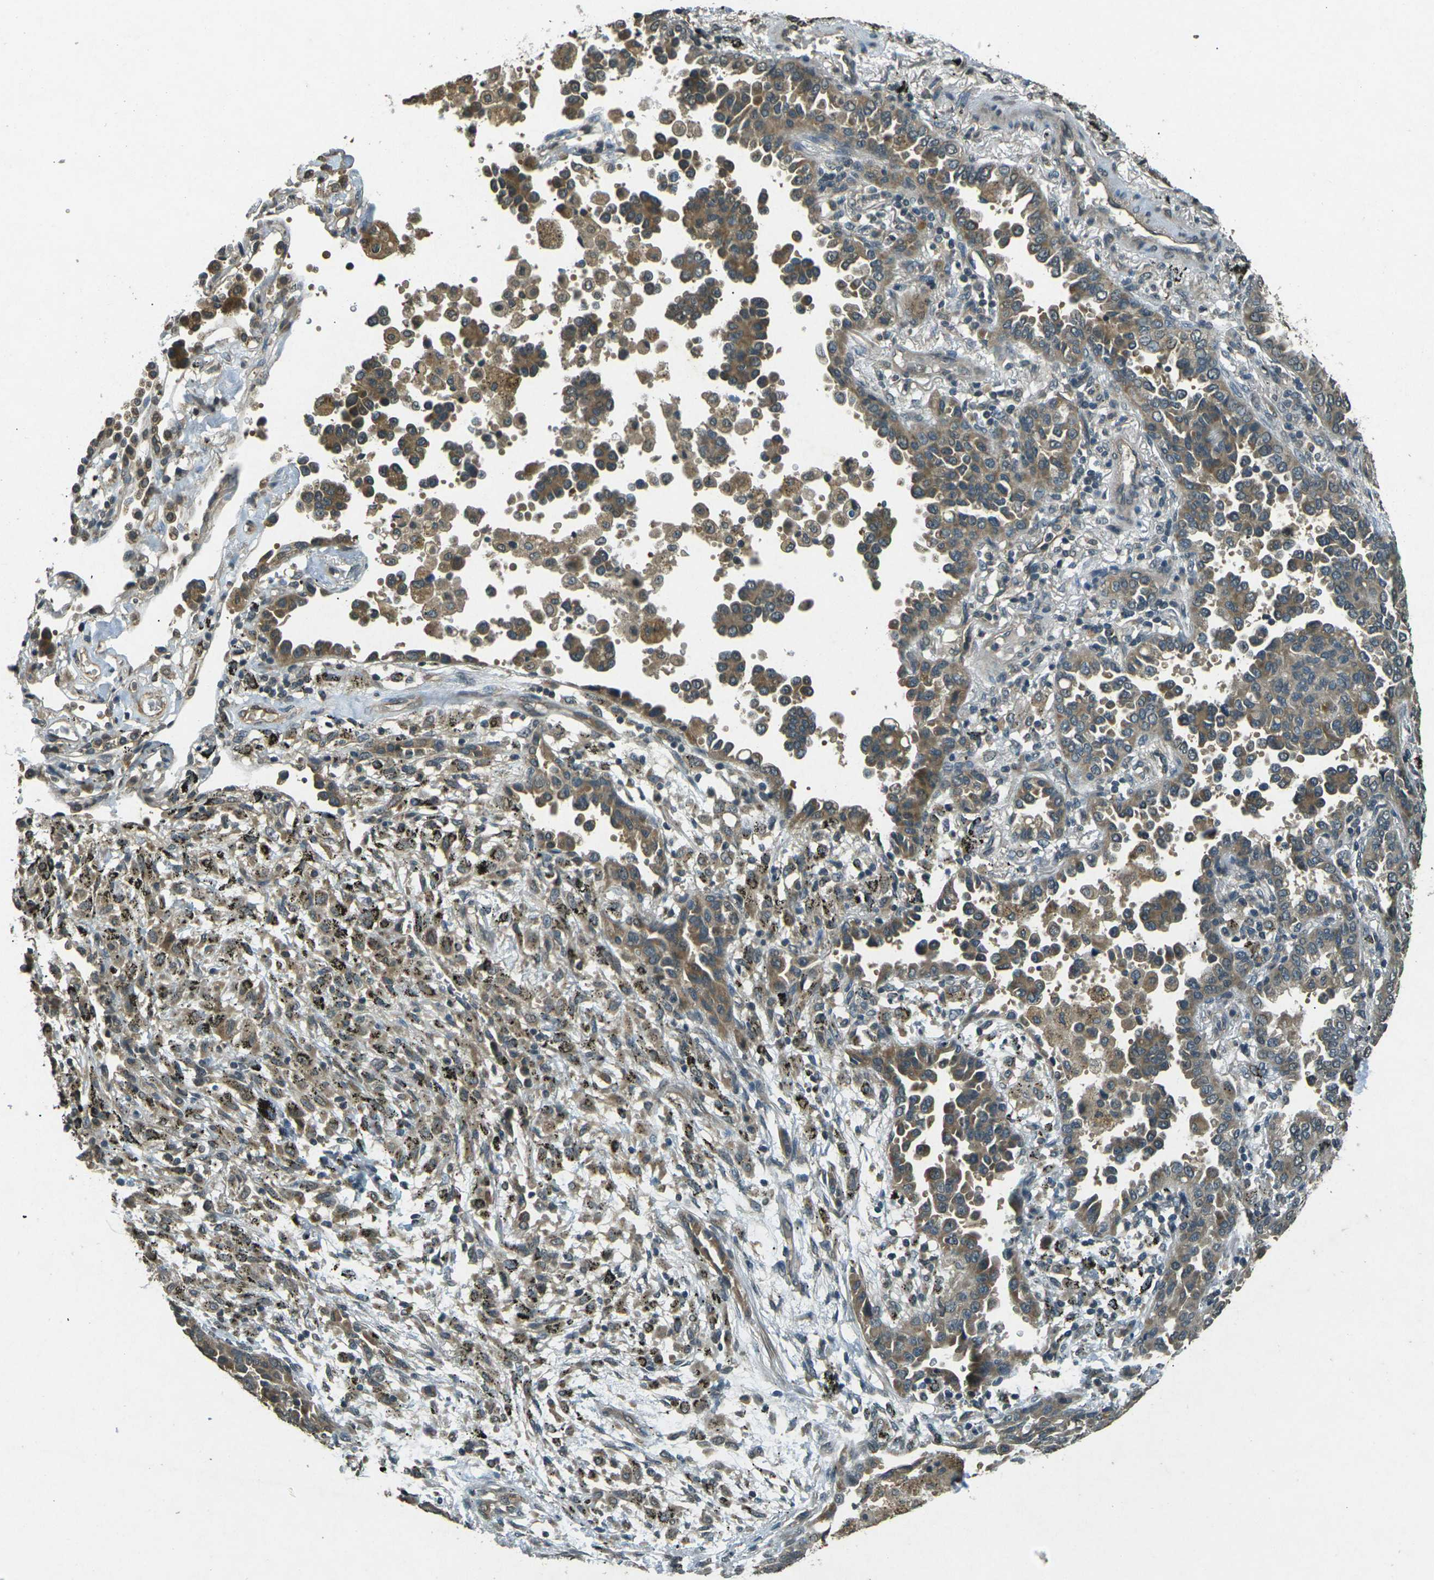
{"staining": {"intensity": "moderate", "quantity": ">75%", "location": "cytoplasmic/membranous"}, "tissue": "lung cancer", "cell_type": "Tumor cells", "image_type": "cancer", "snomed": [{"axis": "morphology", "description": "Normal tissue, NOS"}, {"axis": "morphology", "description": "Adenocarcinoma, NOS"}, {"axis": "topography", "description": "Lung"}], "caption": "Adenocarcinoma (lung) stained with DAB IHC displays medium levels of moderate cytoplasmic/membranous expression in approximately >75% of tumor cells. The staining is performed using DAB (3,3'-diaminobenzidine) brown chromogen to label protein expression. The nuclei are counter-stained blue using hematoxylin.", "gene": "PDE2A", "patient": {"sex": "male", "age": 59}}